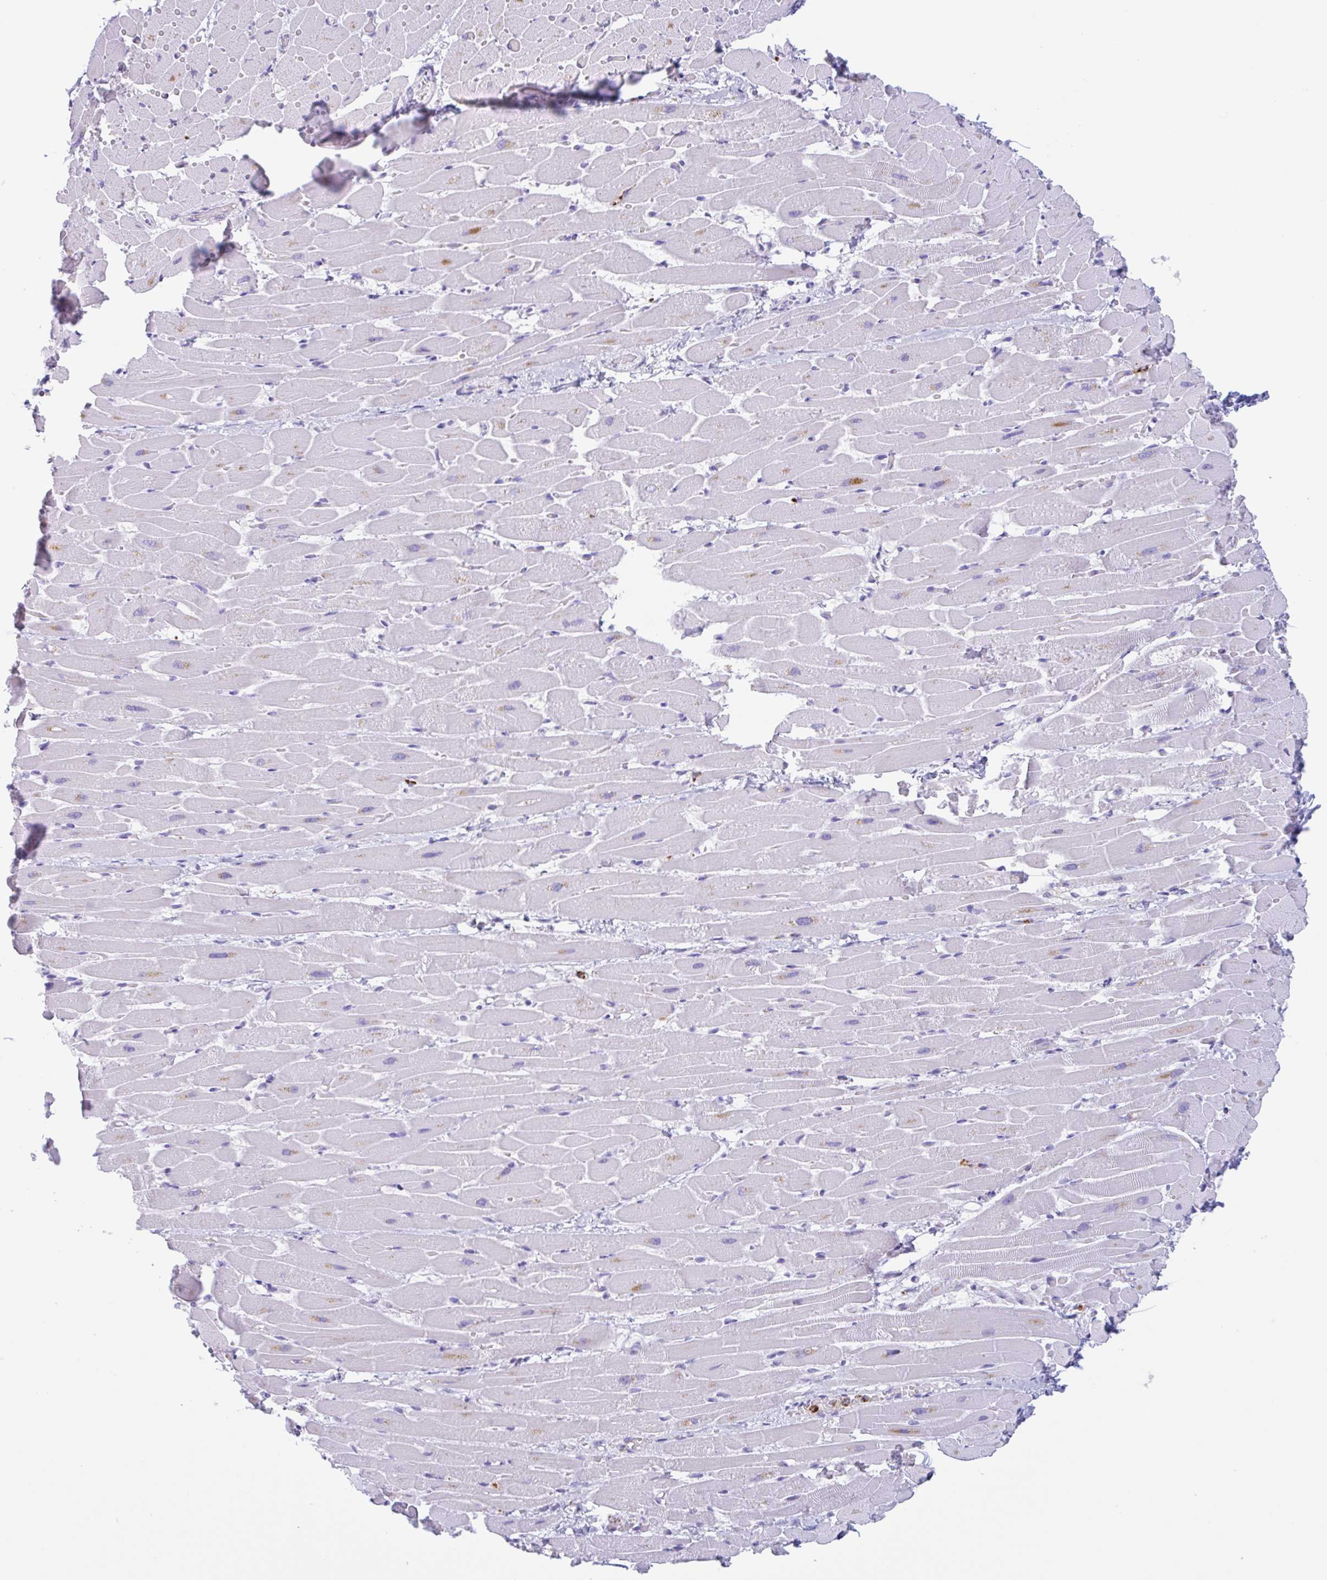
{"staining": {"intensity": "moderate", "quantity": "<25%", "location": "cytoplasmic/membranous"}, "tissue": "heart muscle", "cell_type": "Cardiomyocytes", "image_type": "normal", "snomed": [{"axis": "morphology", "description": "Normal tissue, NOS"}, {"axis": "topography", "description": "Heart"}], "caption": "Immunohistochemical staining of unremarkable heart muscle displays low levels of moderate cytoplasmic/membranous positivity in about <25% of cardiomyocytes.", "gene": "DTWD2", "patient": {"sex": "male", "age": 37}}